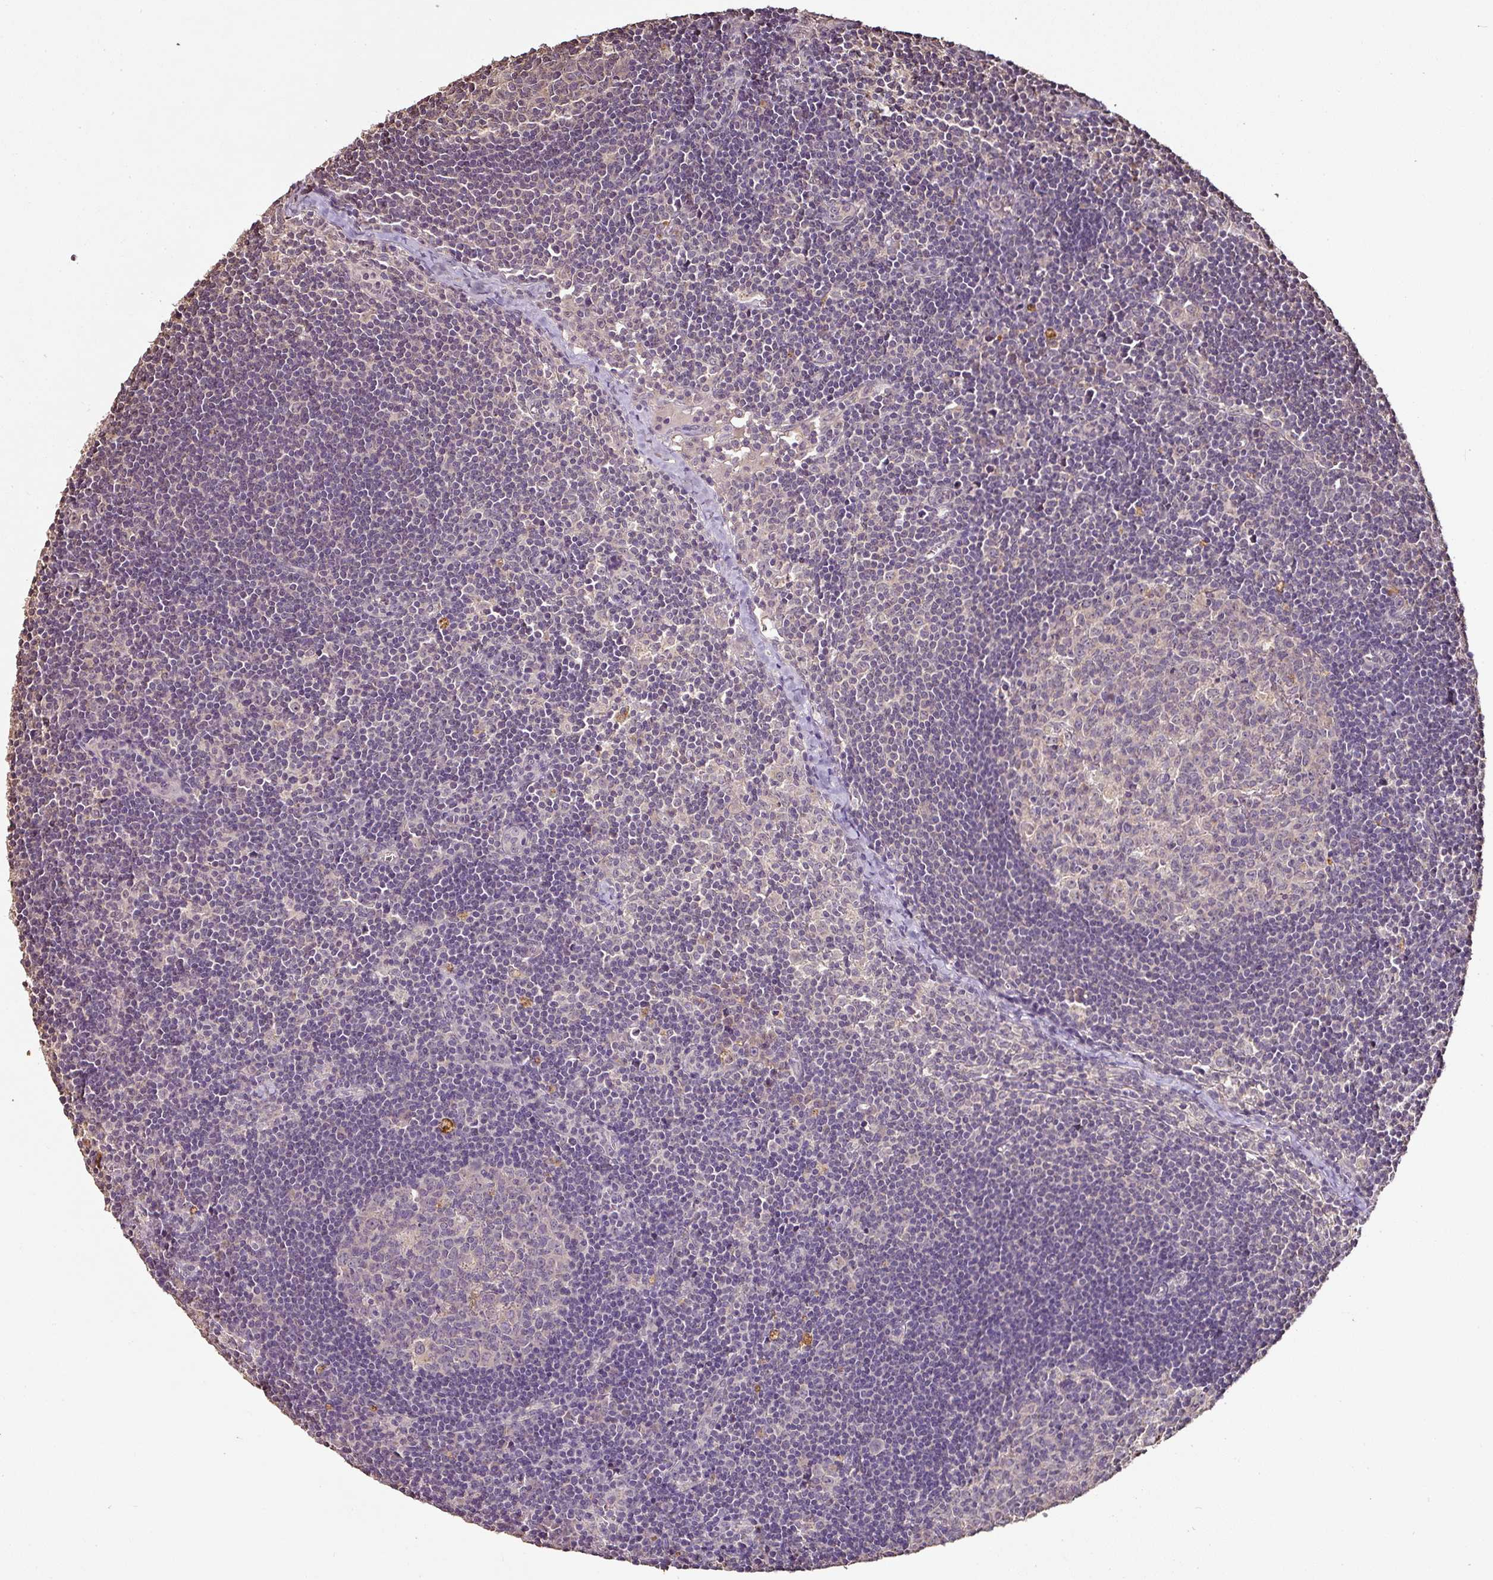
{"staining": {"intensity": "negative", "quantity": "none", "location": "none"}, "tissue": "lymph node", "cell_type": "Germinal center cells", "image_type": "normal", "snomed": [{"axis": "morphology", "description": "Normal tissue, NOS"}, {"axis": "topography", "description": "Lymph node"}], "caption": "High power microscopy histopathology image of an immunohistochemistry (IHC) histopathology image of normal lymph node, revealing no significant positivity in germinal center cells. (DAB (3,3'-diaminobenzidine) IHC visualized using brightfield microscopy, high magnification).", "gene": "RPL38", "patient": {"sex": "female", "age": 29}}